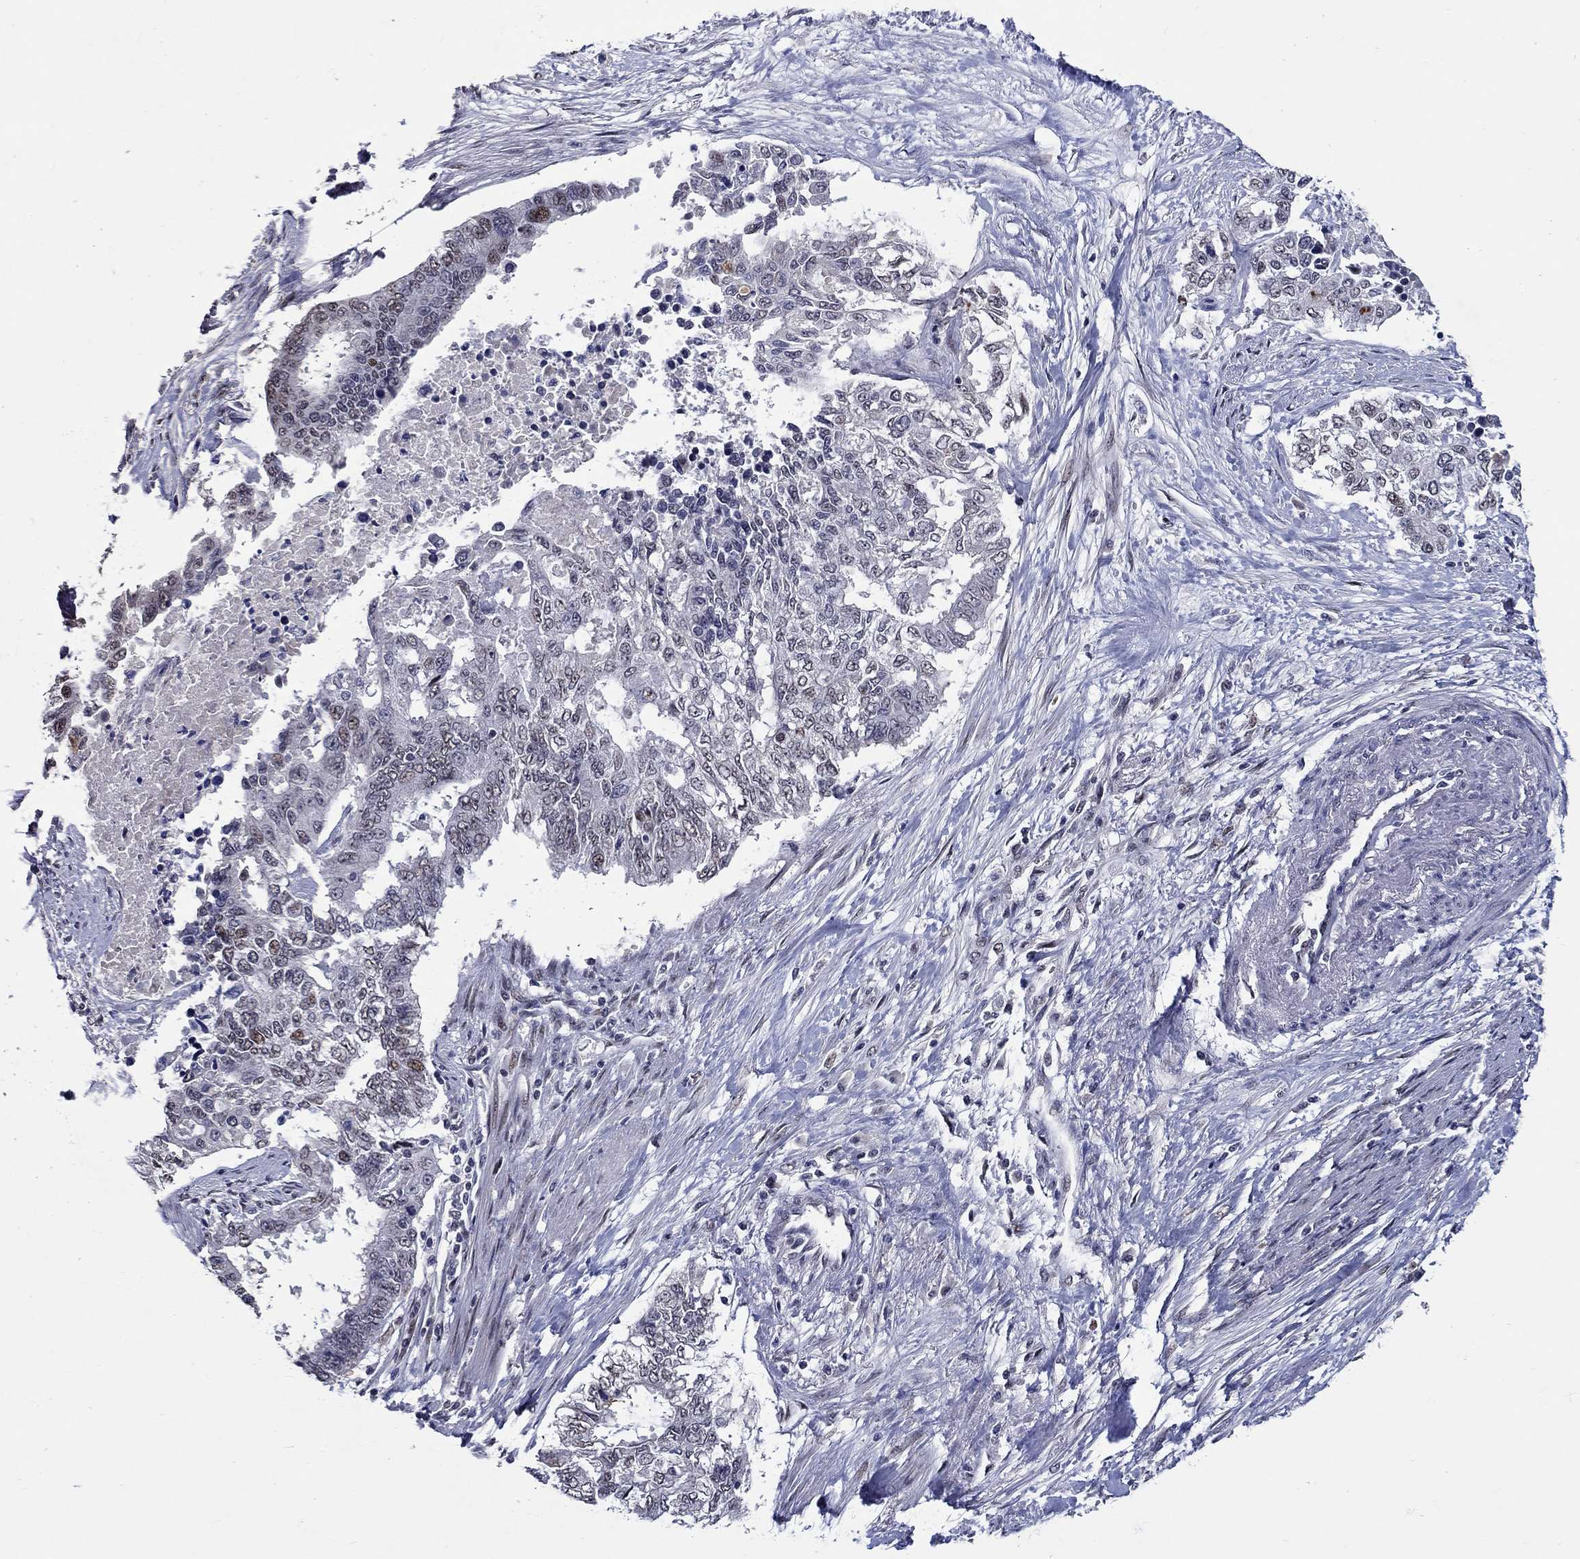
{"staining": {"intensity": "moderate", "quantity": "<25%", "location": "nuclear"}, "tissue": "endometrial cancer", "cell_type": "Tumor cells", "image_type": "cancer", "snomed": [{"axis": "morphology", "description": "Adenocarcinoma, NOS"}, {"axis": "topography", "description": "Uterus"}], "caption": "An image of human adenocarcinoma (endometrial) stained for a protein reveals moderate nuclear brown staining in tumor cells.", "gene": "GATA2", "patient": {"sex": "female", "age": 59}}